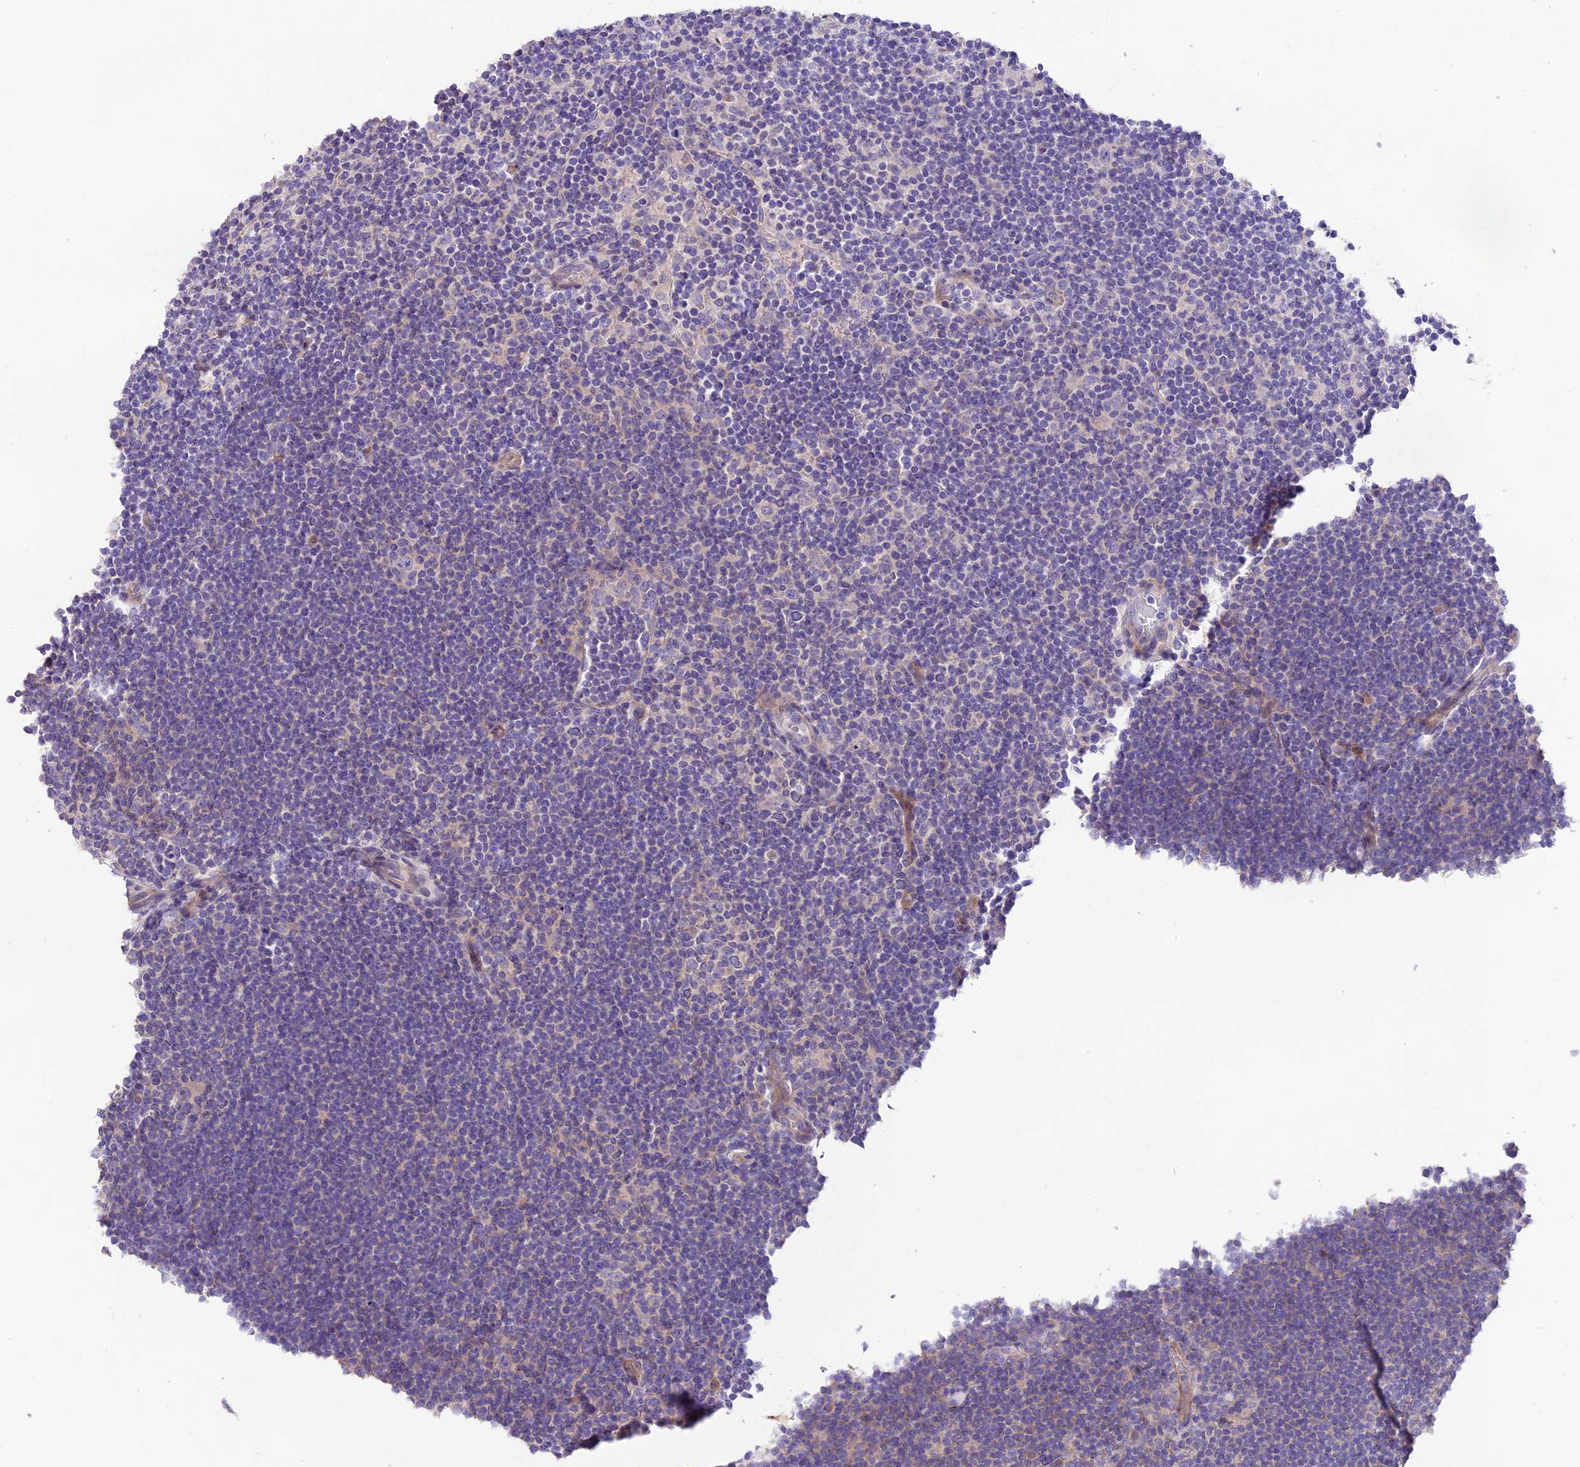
{"staining": {"intensity": "negative", "quantity": "none", "location": "none"}, "tissue": "lymphoma", "cell_type": "Tumor cells", "image_type": "cancer", "snomed": [{"axis": "morphology", "description": "Hodgkin's disease, NOS"}, {"axis": "topography", "description": "Lymph node"}], "caption": "Hodgkin's disease stained for a protein using immunohistochemistry (IHC) displays no expression tumor cells.", "gene": "CD99L2", "patient": {"sex": "female", "age": 57}}